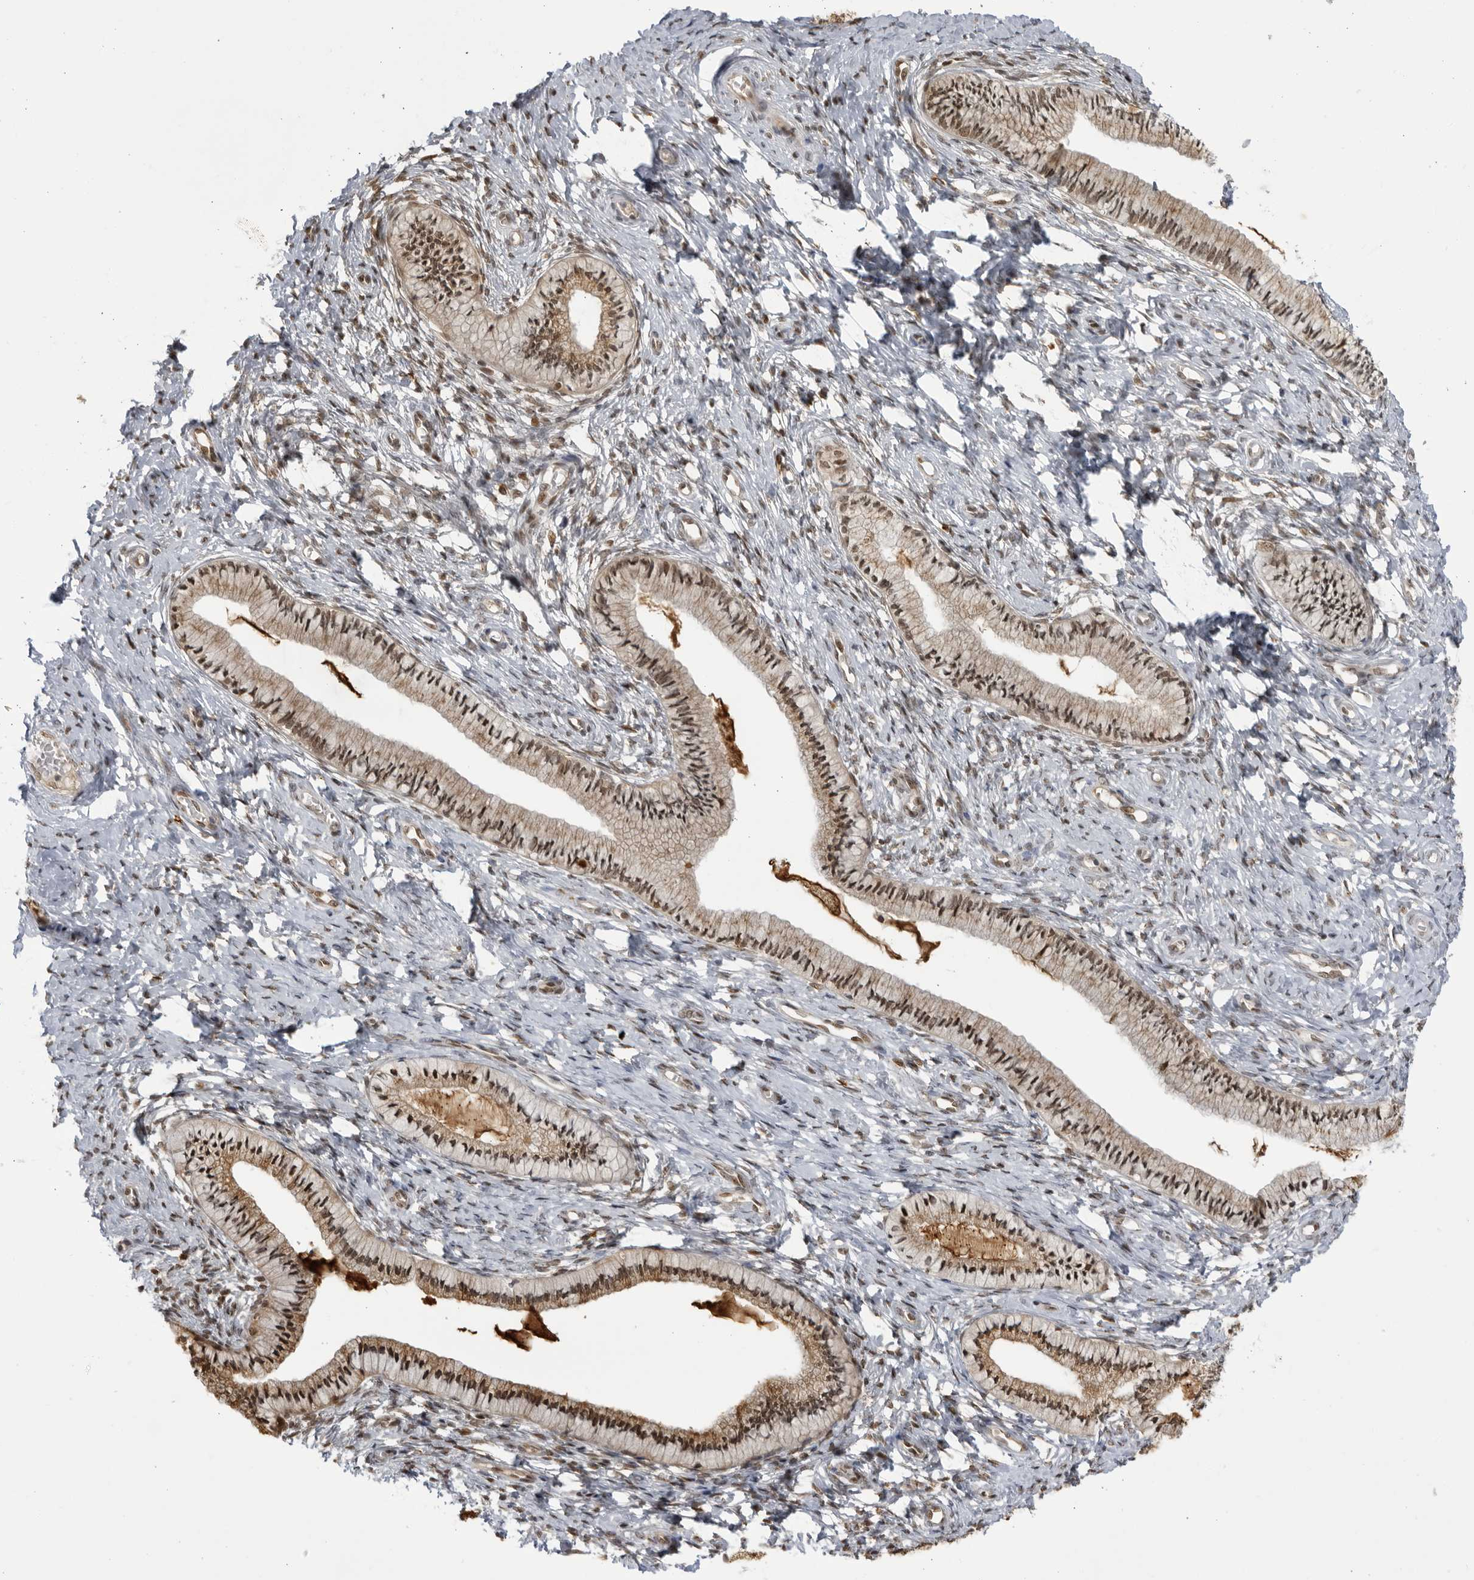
{"staining": {"intensity": "weak", "quantity": ">75%", "location": "cytoplasmic/membranous"}, "tissue": "cervix", "cell_type": "Glandular cells", "image_type": "normal", "snomed": [{"axis": "morphology", "description": "Normal tissue, NOS"}, {"axis": "topography", "description": "Cervix"}], "caption": "A low amount of weak cytoplasmic/membranous staining is appreciated in about >75% of glandular cells in normal cervix. The staining was performed using DAB, with brown indicating positive protein expression. Nuclei are stained blue with hematoxylin.", "gene": "RASGEF1C", "patient": {"sex": "female", "age": 36}}